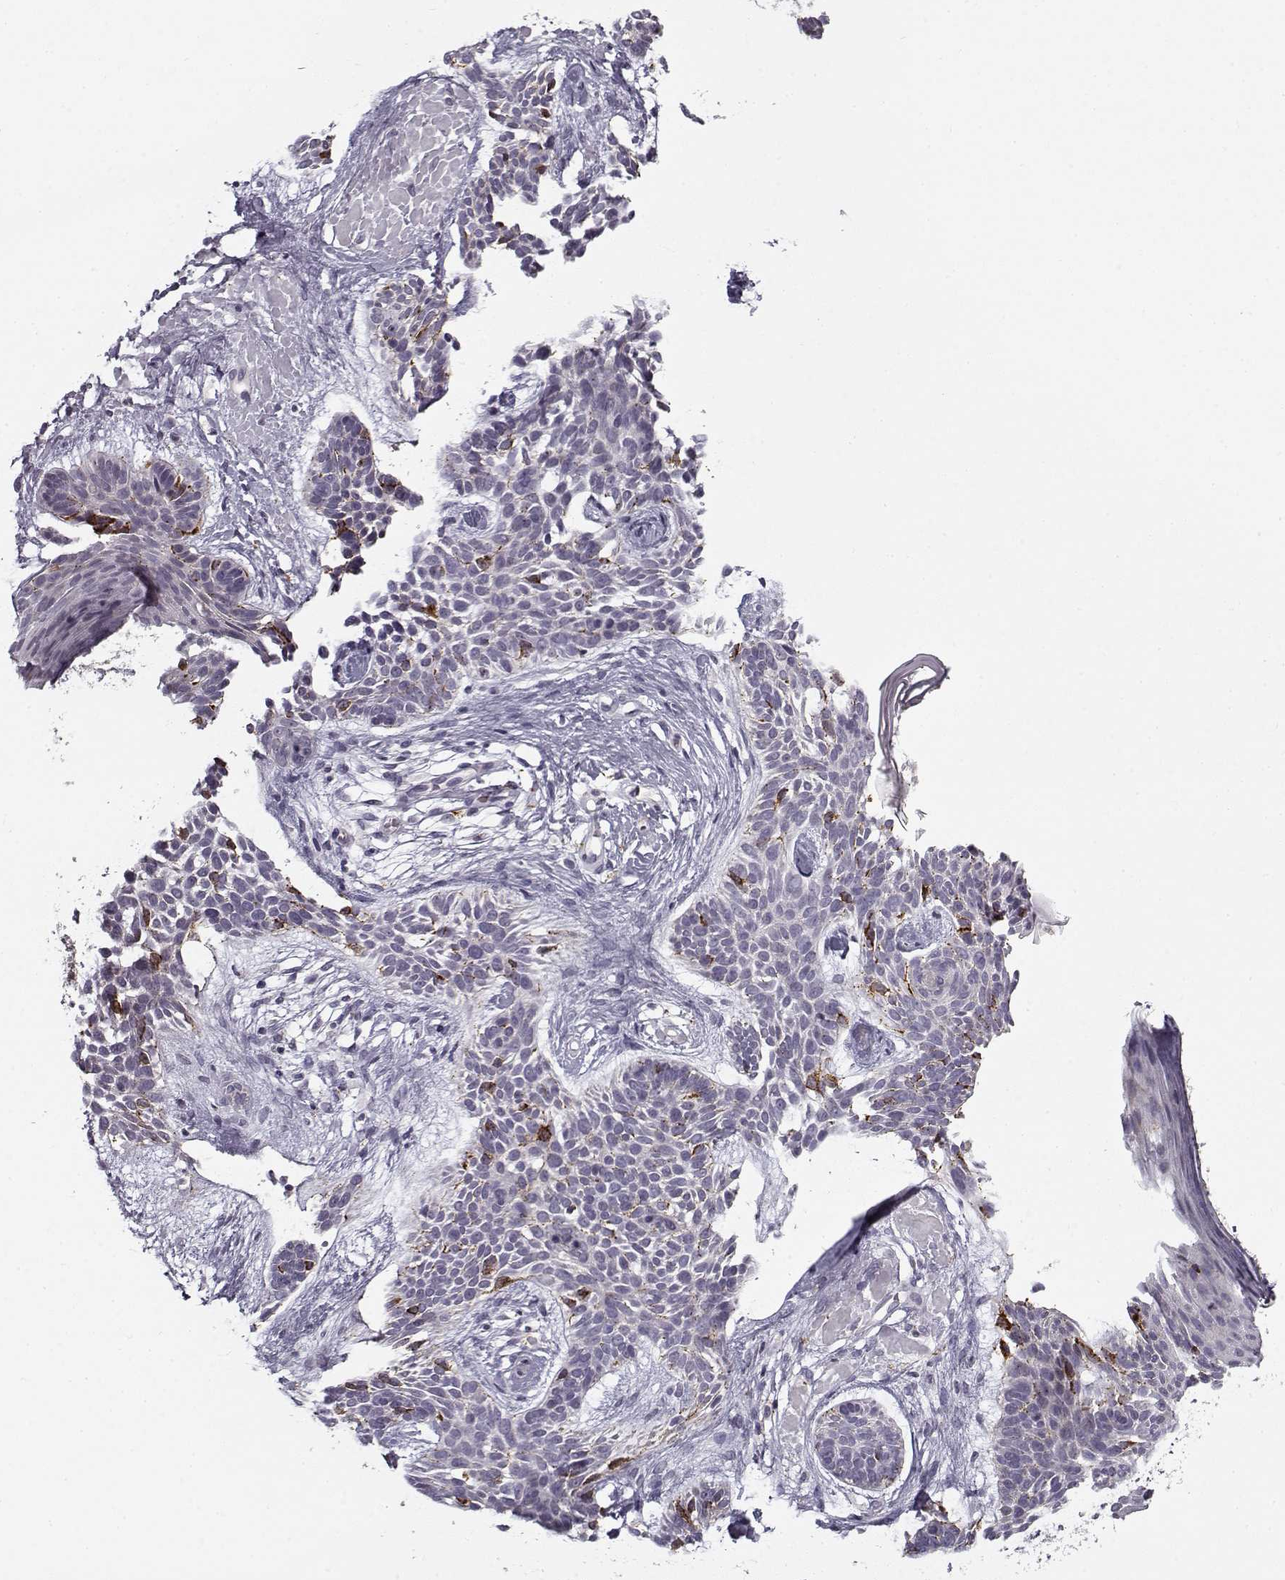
{"staining": {"intensity": "negative", "quantity": "none", "location": "none"}, "tissue": "skin cancer", "cell_type": "Tumor cells", "image_type": "cancer", "snomed": [{"axis": "morphology", "description": "Basal cell carcinoma"}, {"axis": "topography", "description": "Skin"}], "caption": "Tumor cells are negative for protein expression in human skin cancer (basal cell carcinoma). (DAB (3,3'-diaminobenzidine) immunohistochemistry visualized using brightfield microscopy, high magnification).", "gene": "SNCA", "patient": {"sex": "male", "age": 85}}